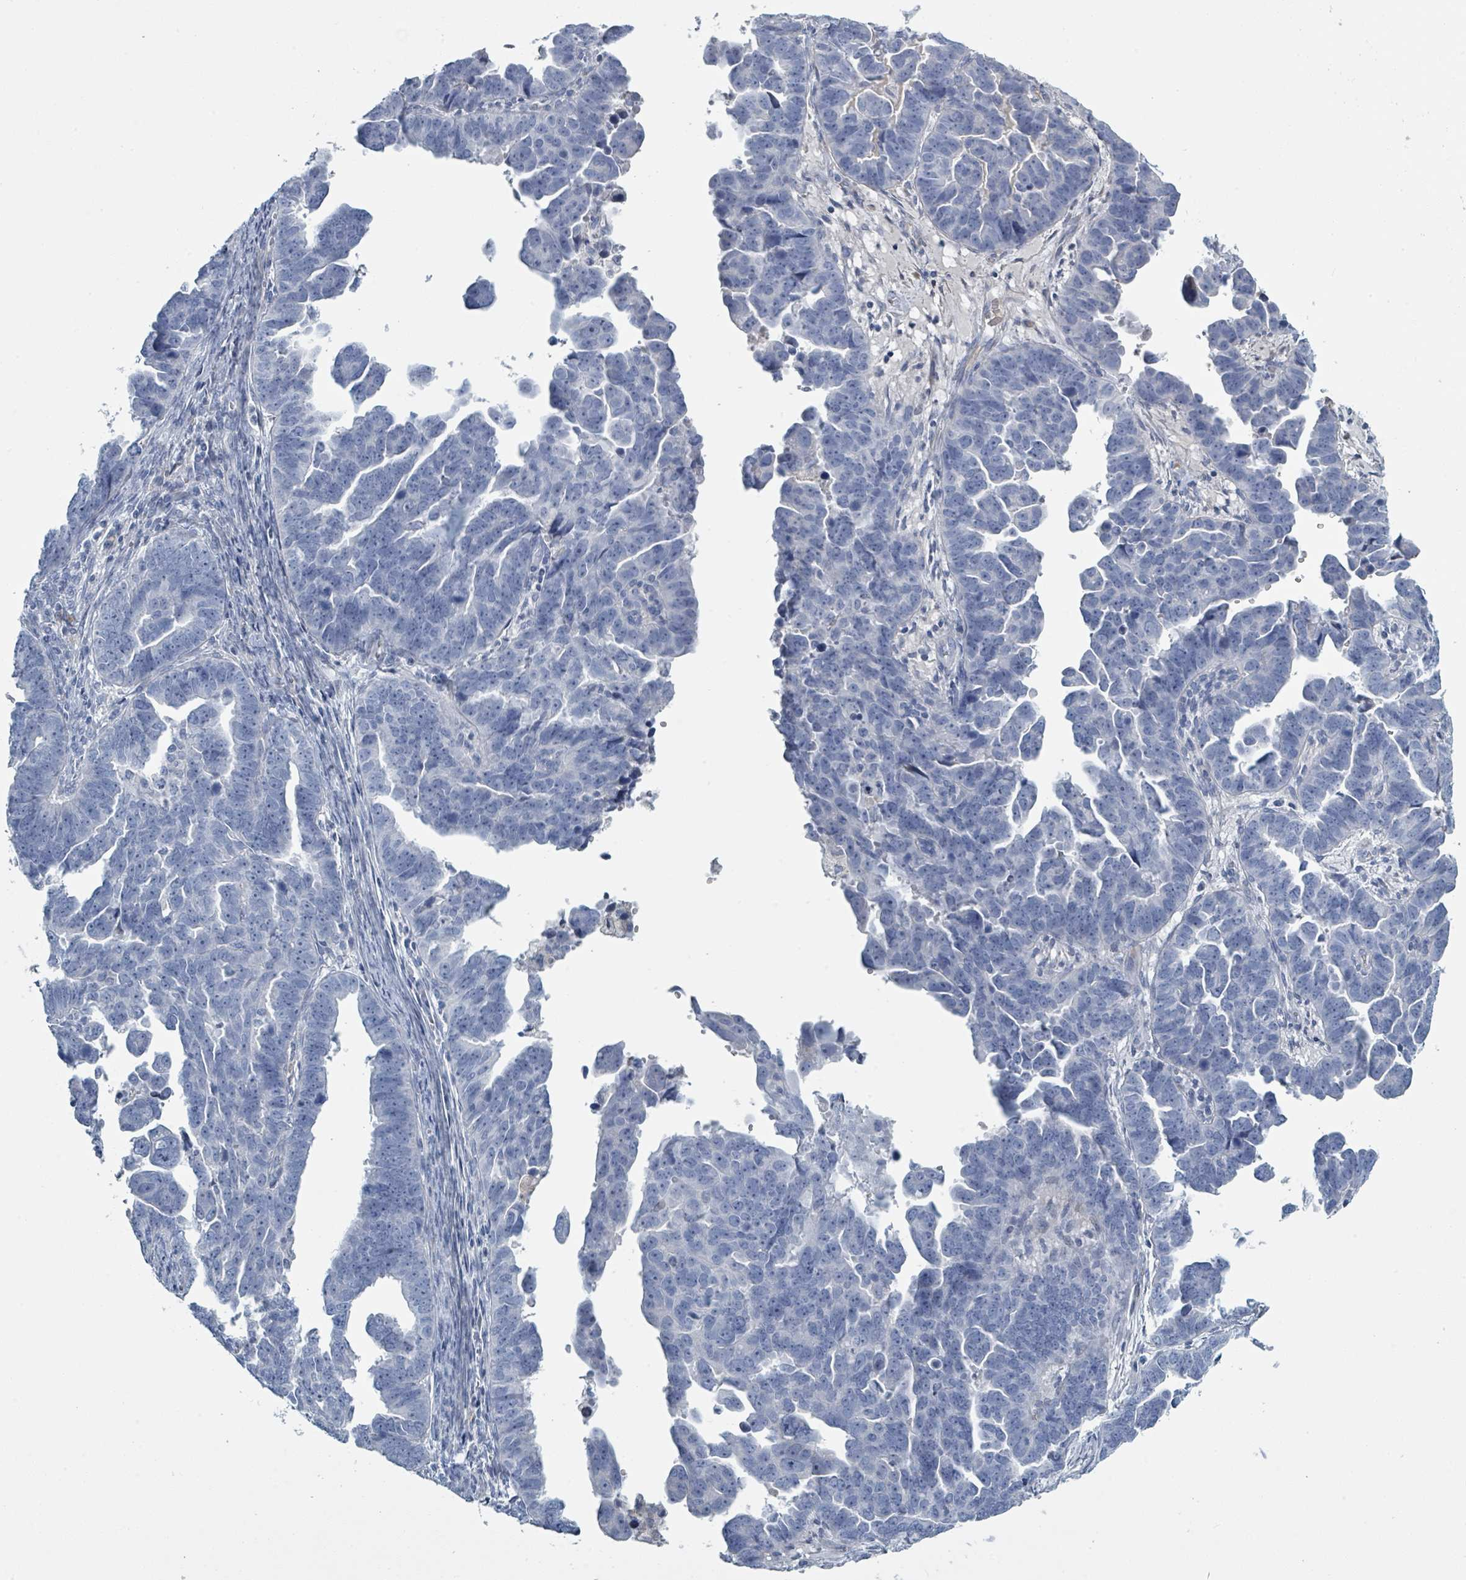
{"staining": {"intensity": "negative", "quantity": "none", "location": "none"}, "tissue": "endometrial cancer", "cell_type": "Tumor cells", "image_type": "cancer", "snomed": [{"axis": "morphology", "description": "Adenocarcinoma, NOS"}, {"axis": "topography", "description": "Endometrium"}], "caption": "IHC of endometrial cancer shows no staining in tumor cells.", "gene": "RAB33B", "patient": {"sex": "female", "age": 75}}